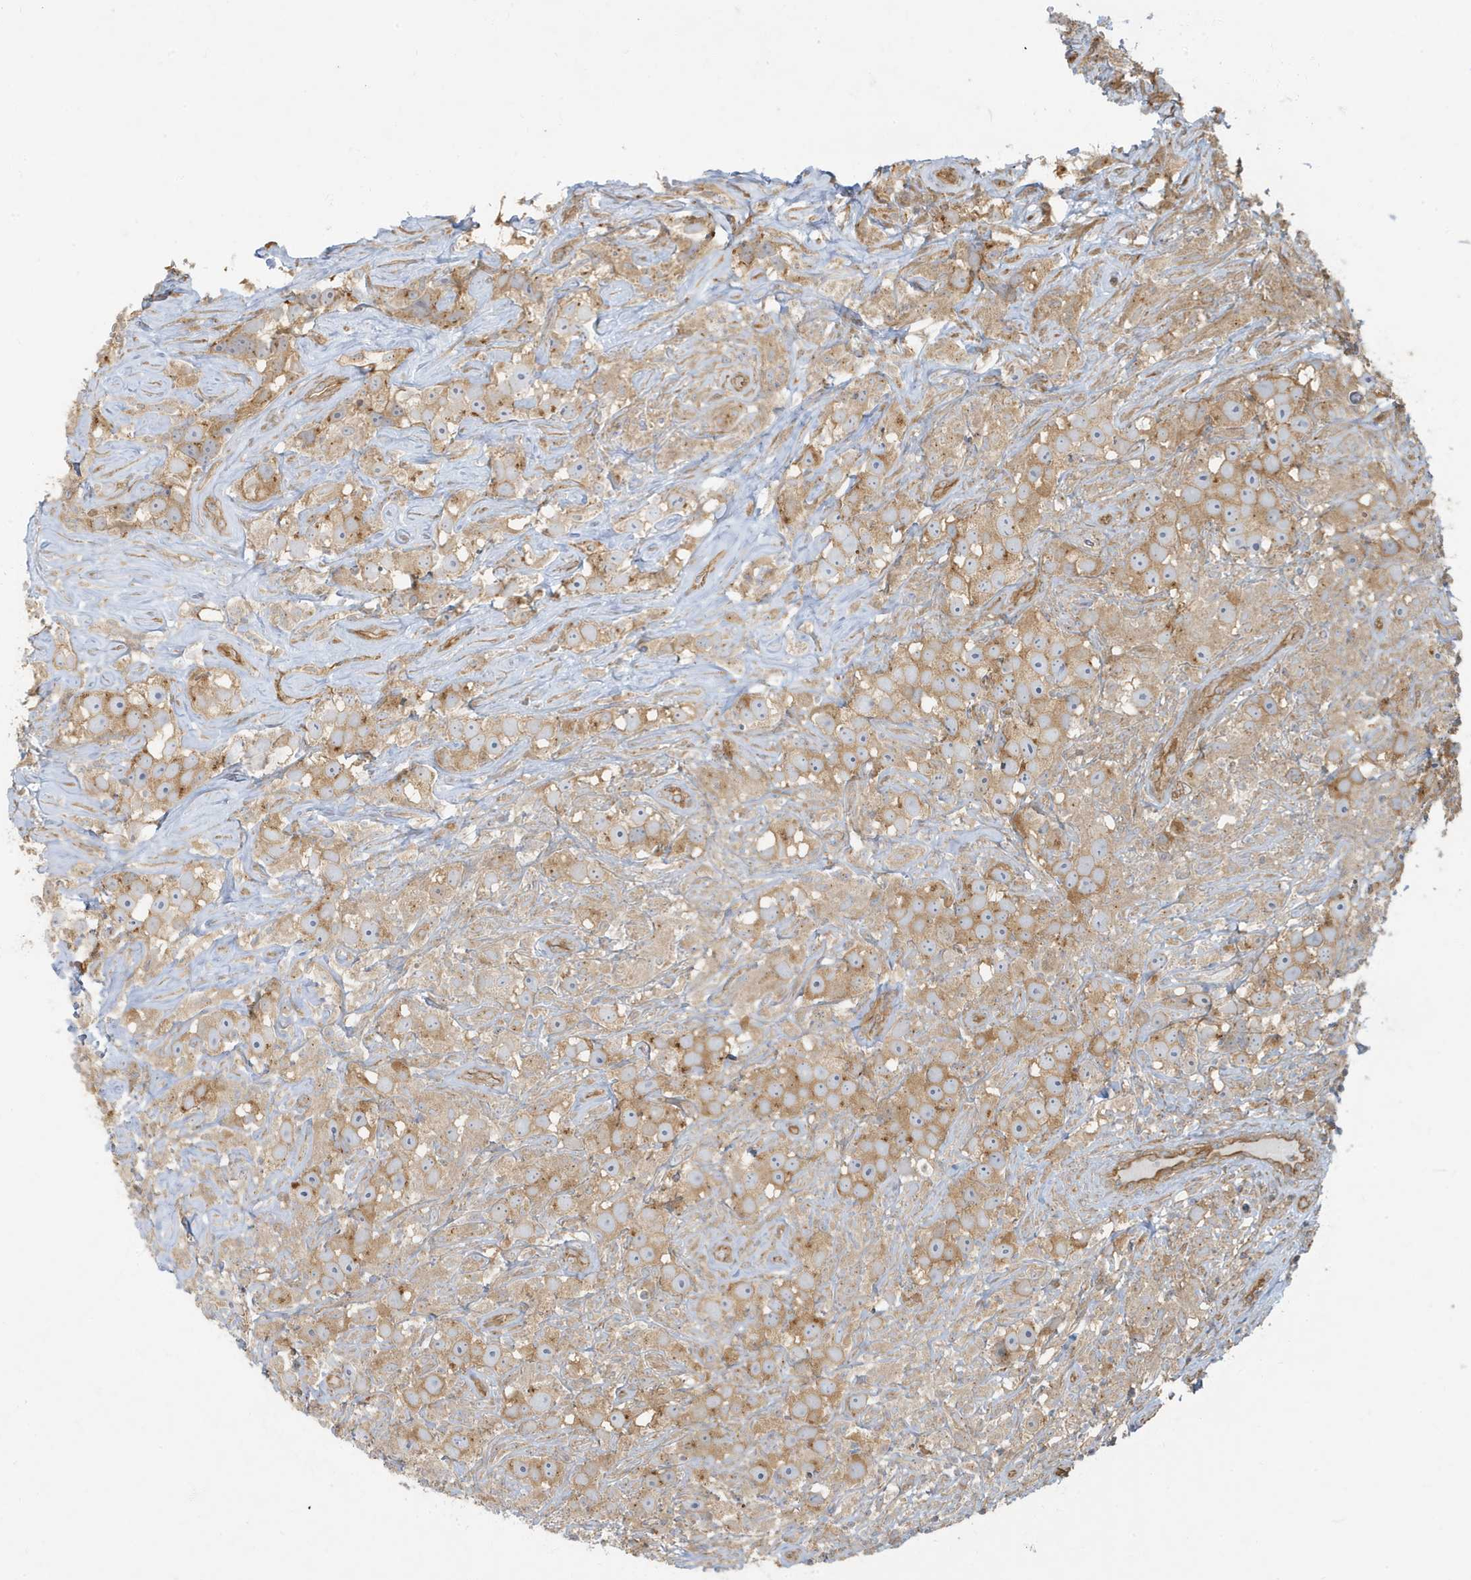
{"staining": {"intensity": "moderate", "quantity": ">75%", "location": "cytoplasmic/membranous"}, "tissue": "testis cancer", "cell_type": "Tumor cells", "image_type": "cancer", "snomed": [{"axis": "morphology", "description": "Seminoma, NOS"}, {"axis": "topography", "description": "Testis"}], "caption": "Immunohistochemical staining of human testis seminoma shows medium levels of moderate cytoplasmic/membranous positivity in approximately >75% of tumor cells. The protein of interest is stained brown, and the nuclei are stained in blue (DAB IHC with brightfield microscopy, high magnification).", "gene": "ATP23", "patient": {"sex": "male", "age": 49}}